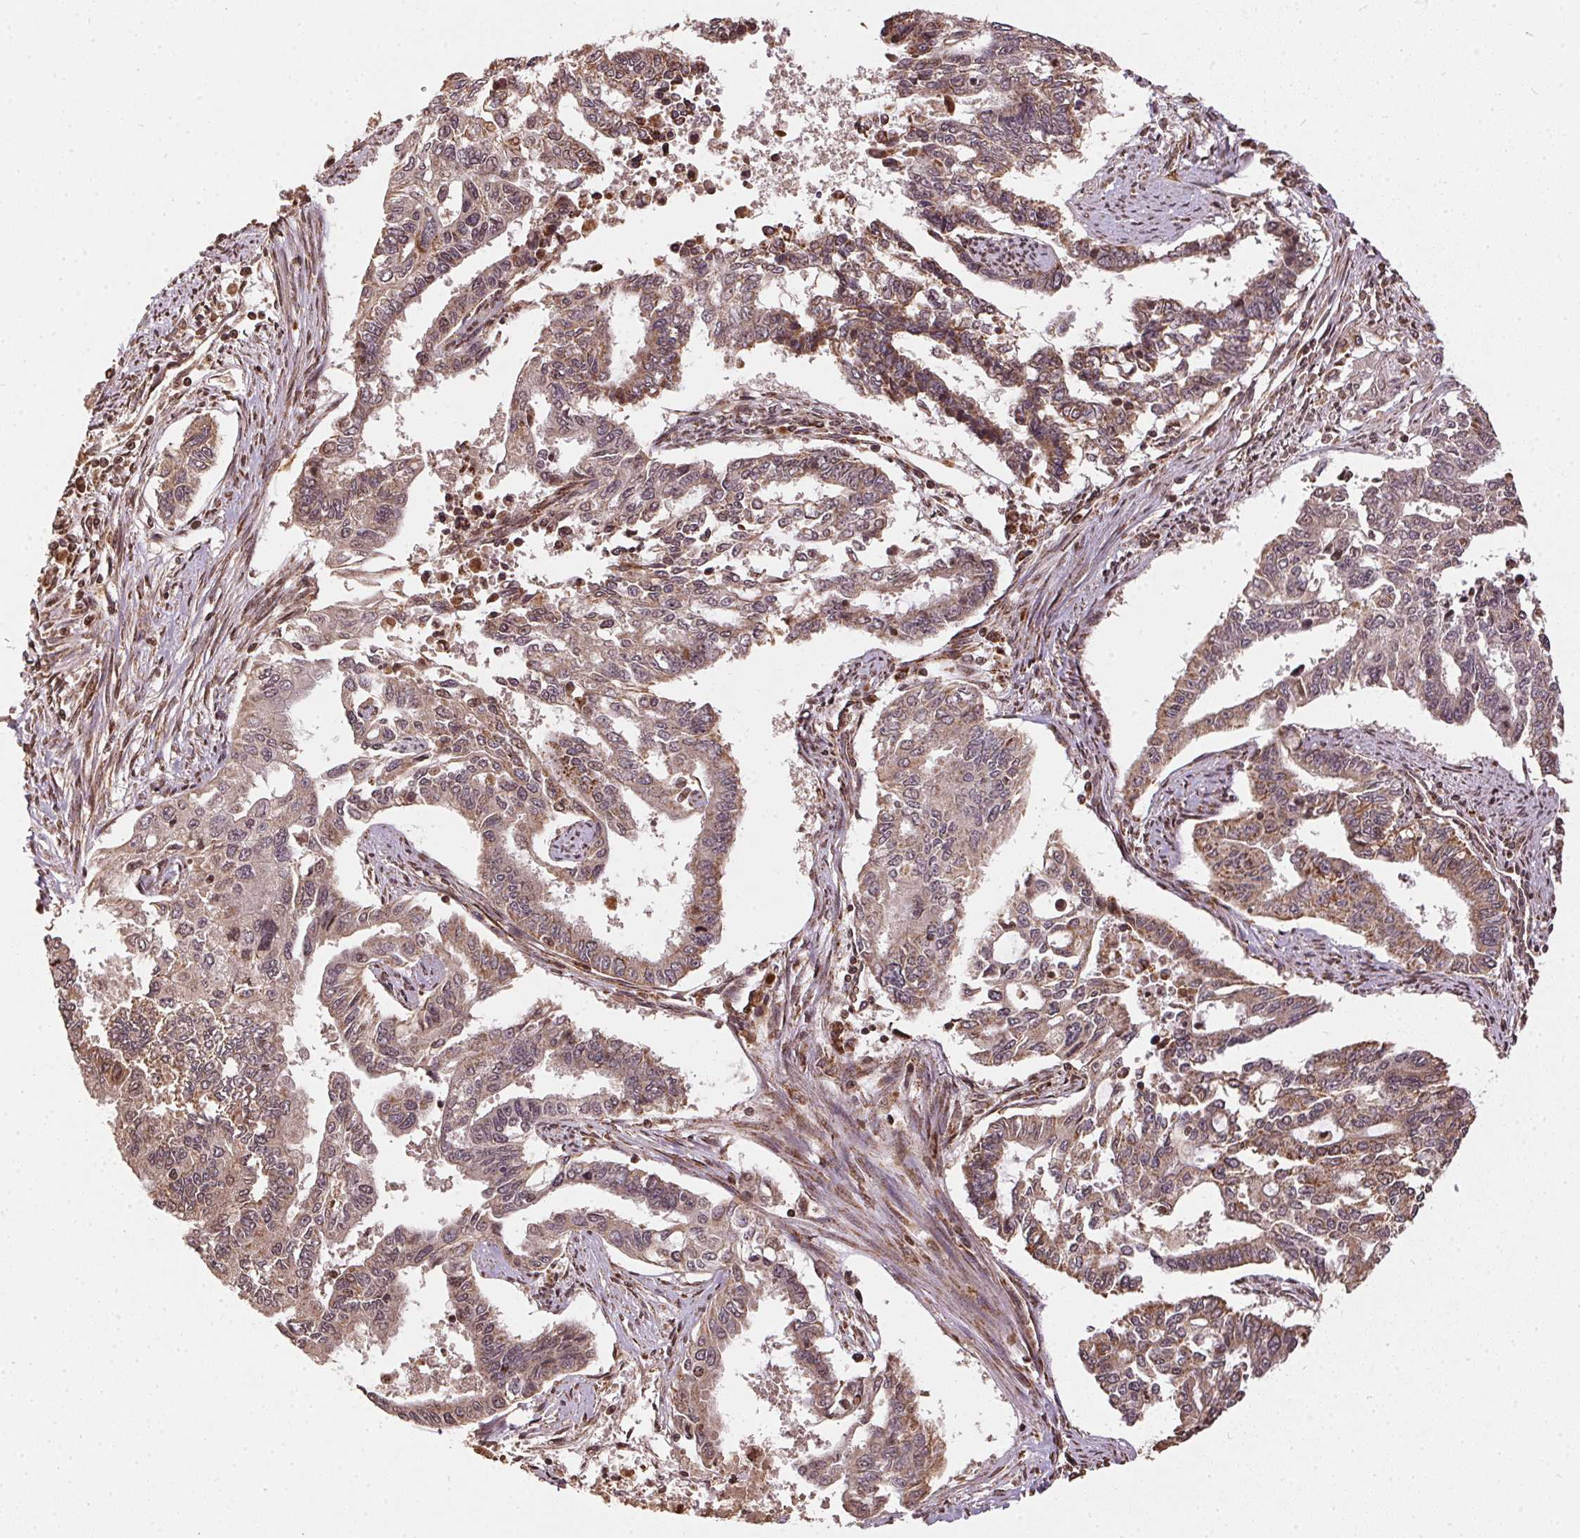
{"staining": {"intensity": "weak", "quantity": ">75%", "location": "cytoplasmic/membranous"}, "tissue": "endometrial cancer", "cell_type": "Tumor cells", "image_type": "cancer", "snomed": [{"axis": "morphology", "description": "Adenocarcinoma, NOS"}, {"axis": "topography", "description": "Uterus"}], "caption": "Immunohistochemistry (IHC) staining of endometrial adenocarcinoma, which exhibits low levels of weak cytoplasmic/membranous staining in approximately >75% of tumor cells indicating weak cytoplasmic/membranous protein positivity. The staining was performed using DAB (3,3'-diaminobenzidine) (brown) for protein detection and nuclei were counterstained in hematoxylin (blue).", "gene": "SPRED2", "patient": {"sex": "female", "age": 59}}